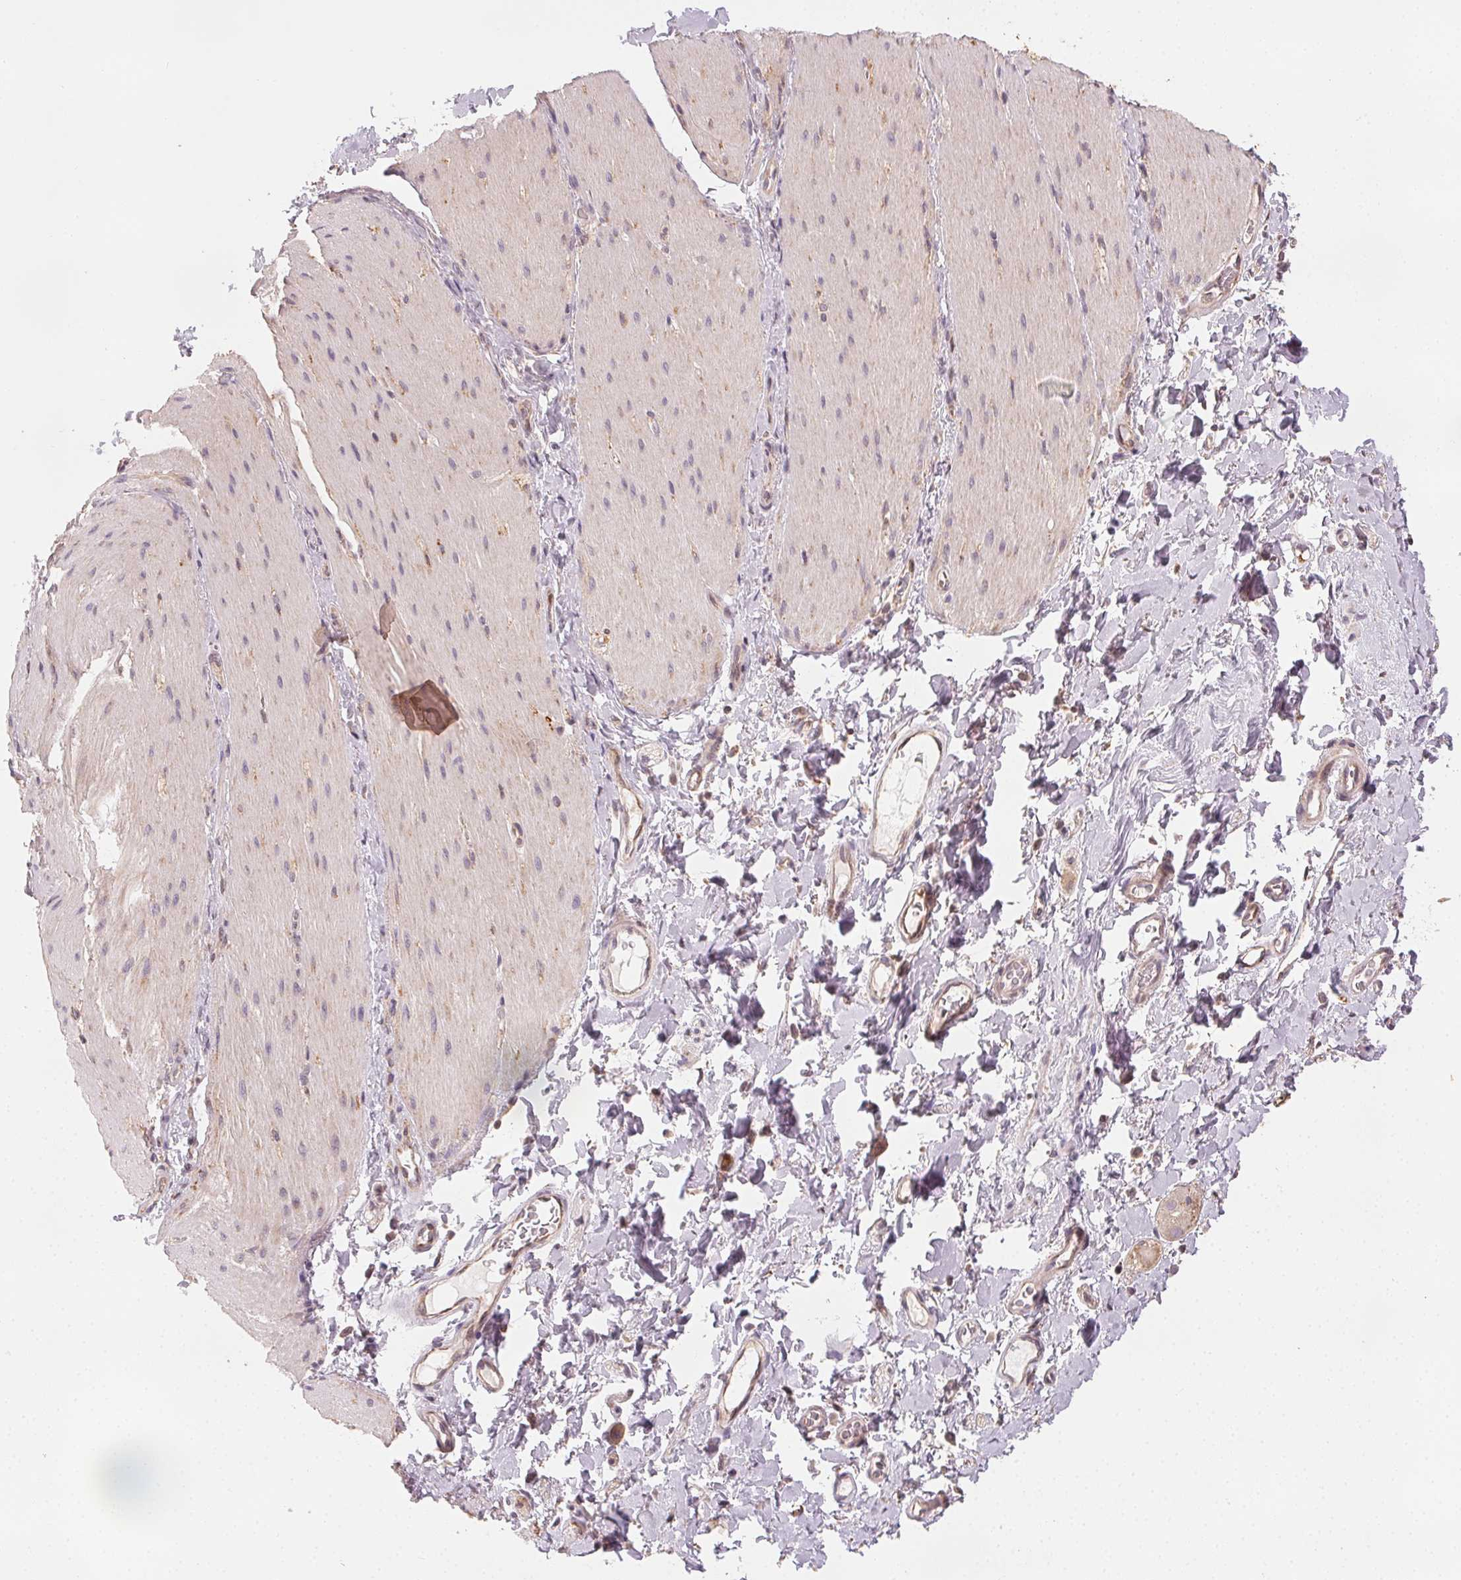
{"staining": {"intensity": "weak", "quantity": "<25%", "location": "cytoplasmic/membranous"}, "tissue": "smooth muscle", "cell_type": "Smooth muscle cells", "image_type": "normal", "snomed": [{"axis": "morphology", "description": "Normal tissue, NOS"}, {"axis": "topography", "description": "Smooth muscle"}, {"axis": "topography", "description": "Colon"}], "caption": "A high-resolution image shows immunohistochemistry (IHC) staining of benign smooth muscle, which shows no significant positivity in smooth muscle cells.", "gene": "NCOA4", "patient": {"sex": "male", "age": 73}}